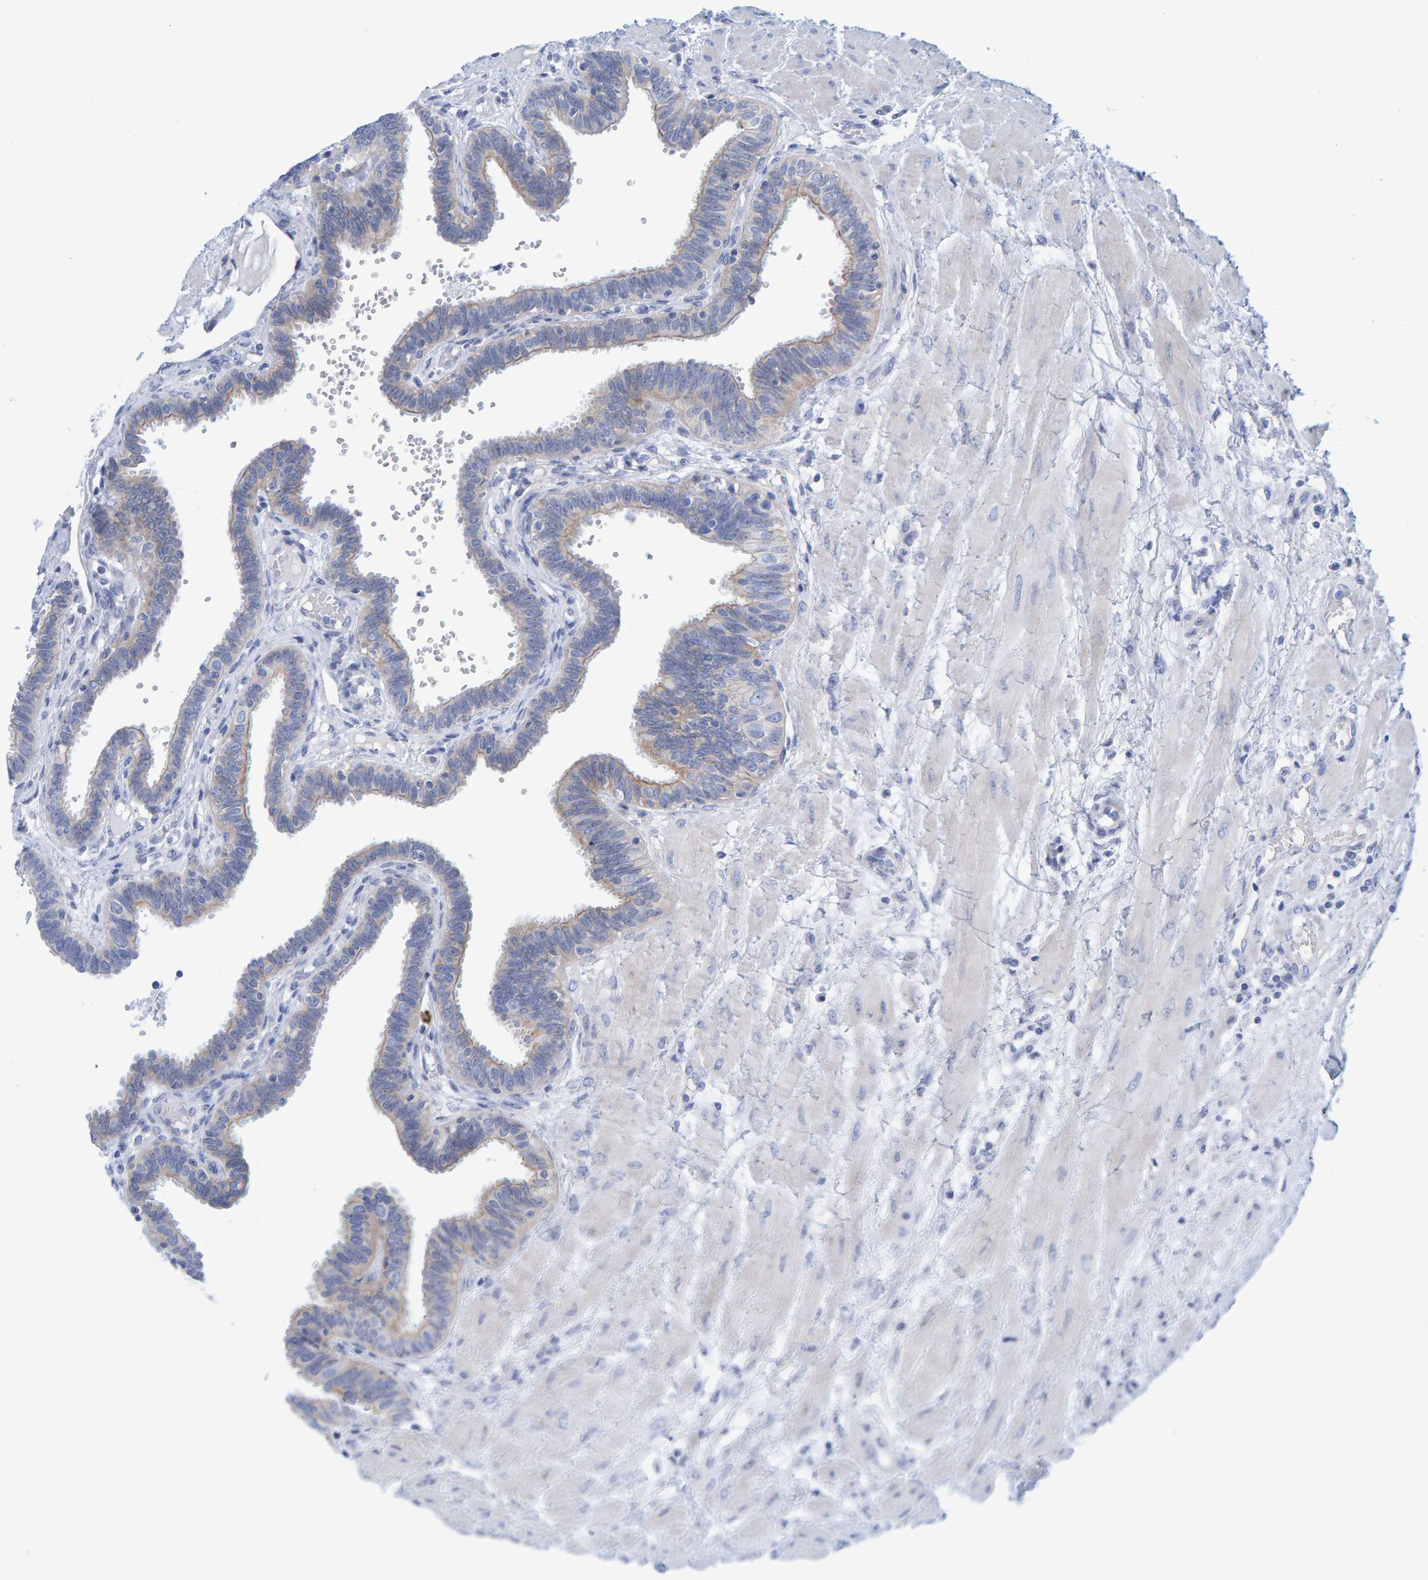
{"staining": {"intensity": "weak", "quantity": "<25%", "location": "cytoplasmic/membranous"}, "tissue": "fallopian tube", "cell_type": "Glandular cells", "image_type": "normal", "snomed": [{"axis": "morphology", "description": "Normal tissue, NOS"}, {"axis": "topography", "description": "Fallopian tube"}], "caption": "The micrograph displays no significant staining in glandular cells of fallopian tube.", "gene": "JAKMIP3", "patient": {"sex": "female", "age": 32}}